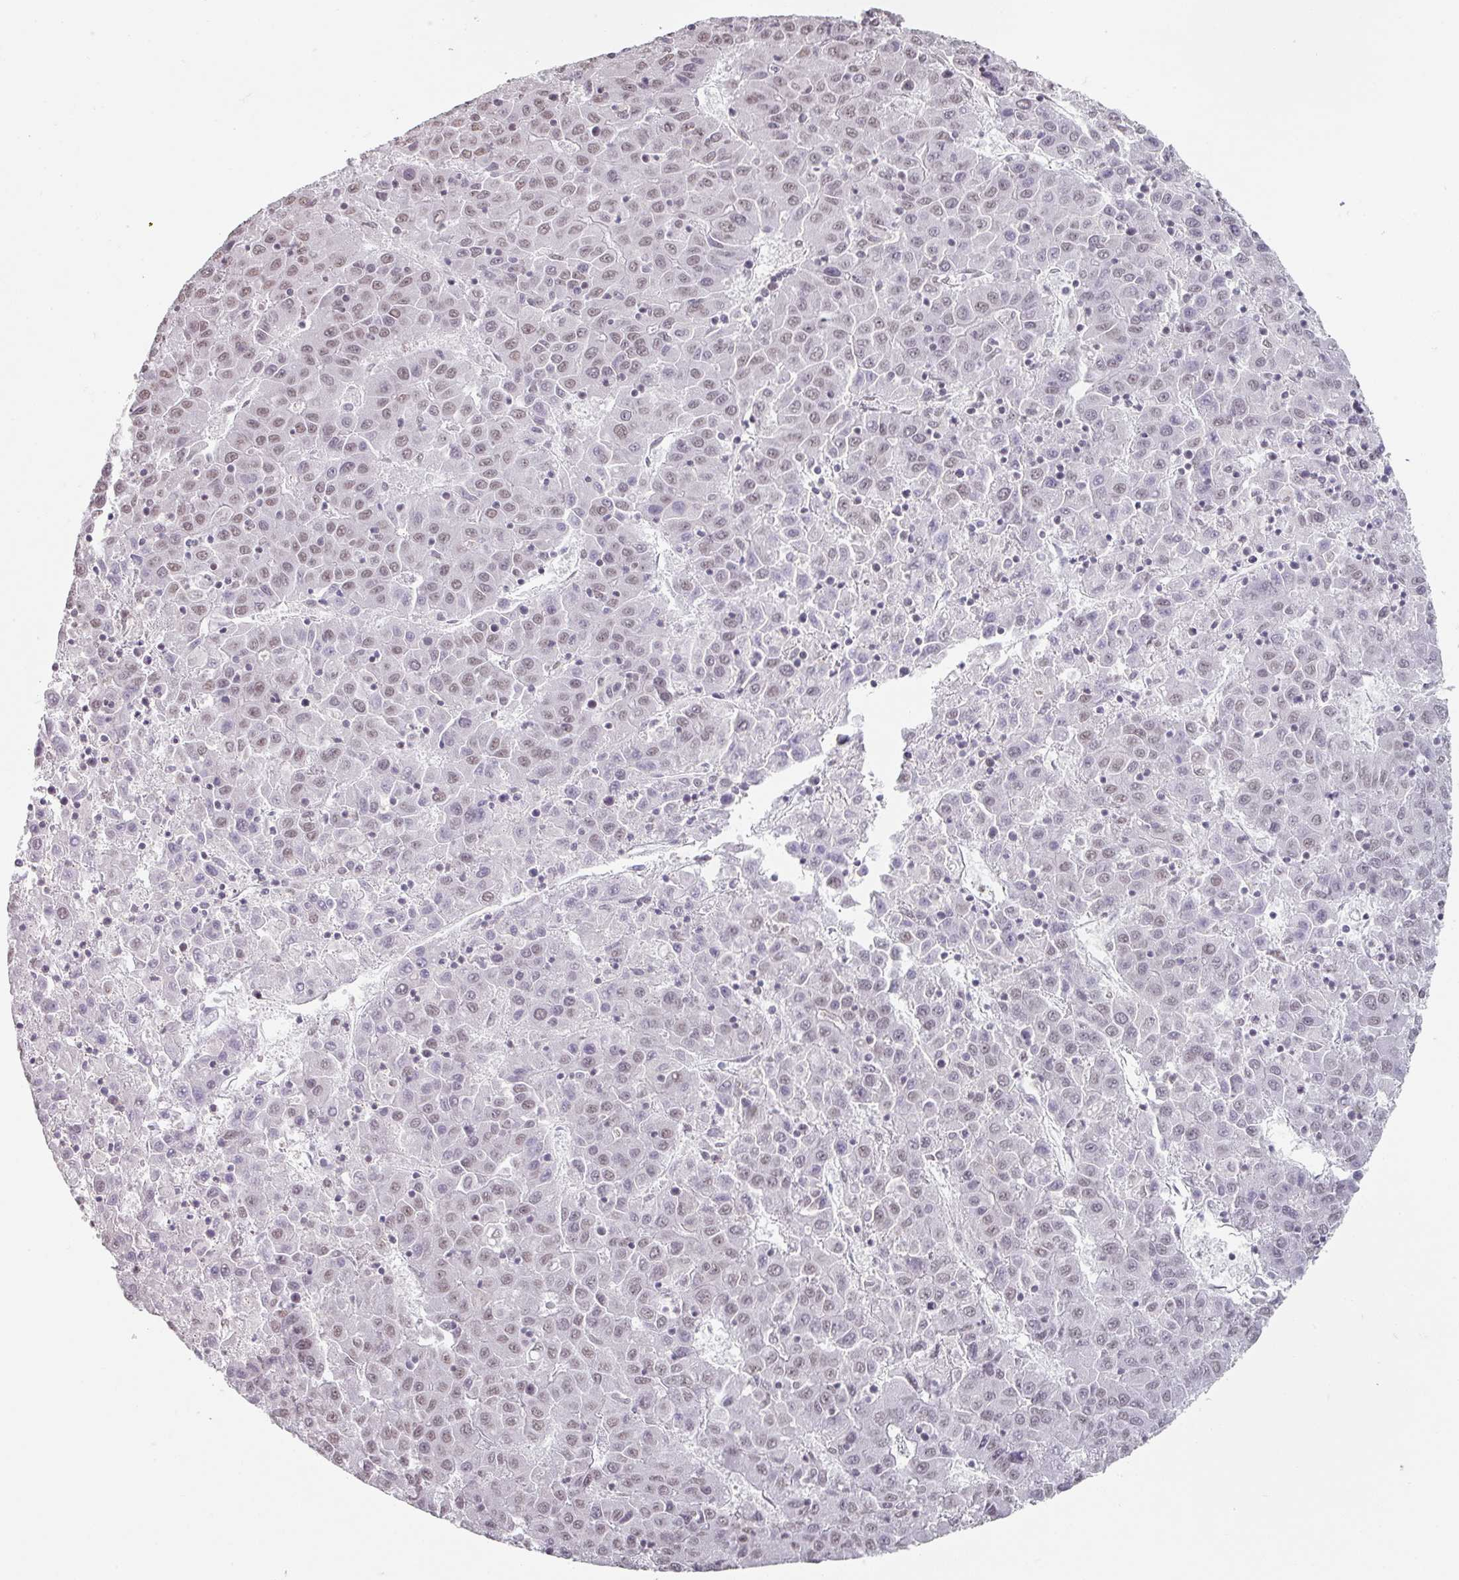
{"staining": {"intensity": "weak", "quantity": "25%-75%", "location": "nuclear"}, "tissue": "liver cancer", "cell_type": "Tumor cells", "image_type": "cancer", "snomed": [{"axis": "morphology", "description": "Carcinoma, Hepatocellular, NOS"}, {"axis": "topography", "description": "Liver"}], "caption": "Immunohistochemical staining of liver hepatocellular carcinoma demonstrates low levels of weak nuclear staining in approximately 25%-75% of tumor cells. (Brightfield microscopy of DAB IHC at high magnification).", "gene": "SPRR1A", "patient": {"sex": "female", "age": 53}}